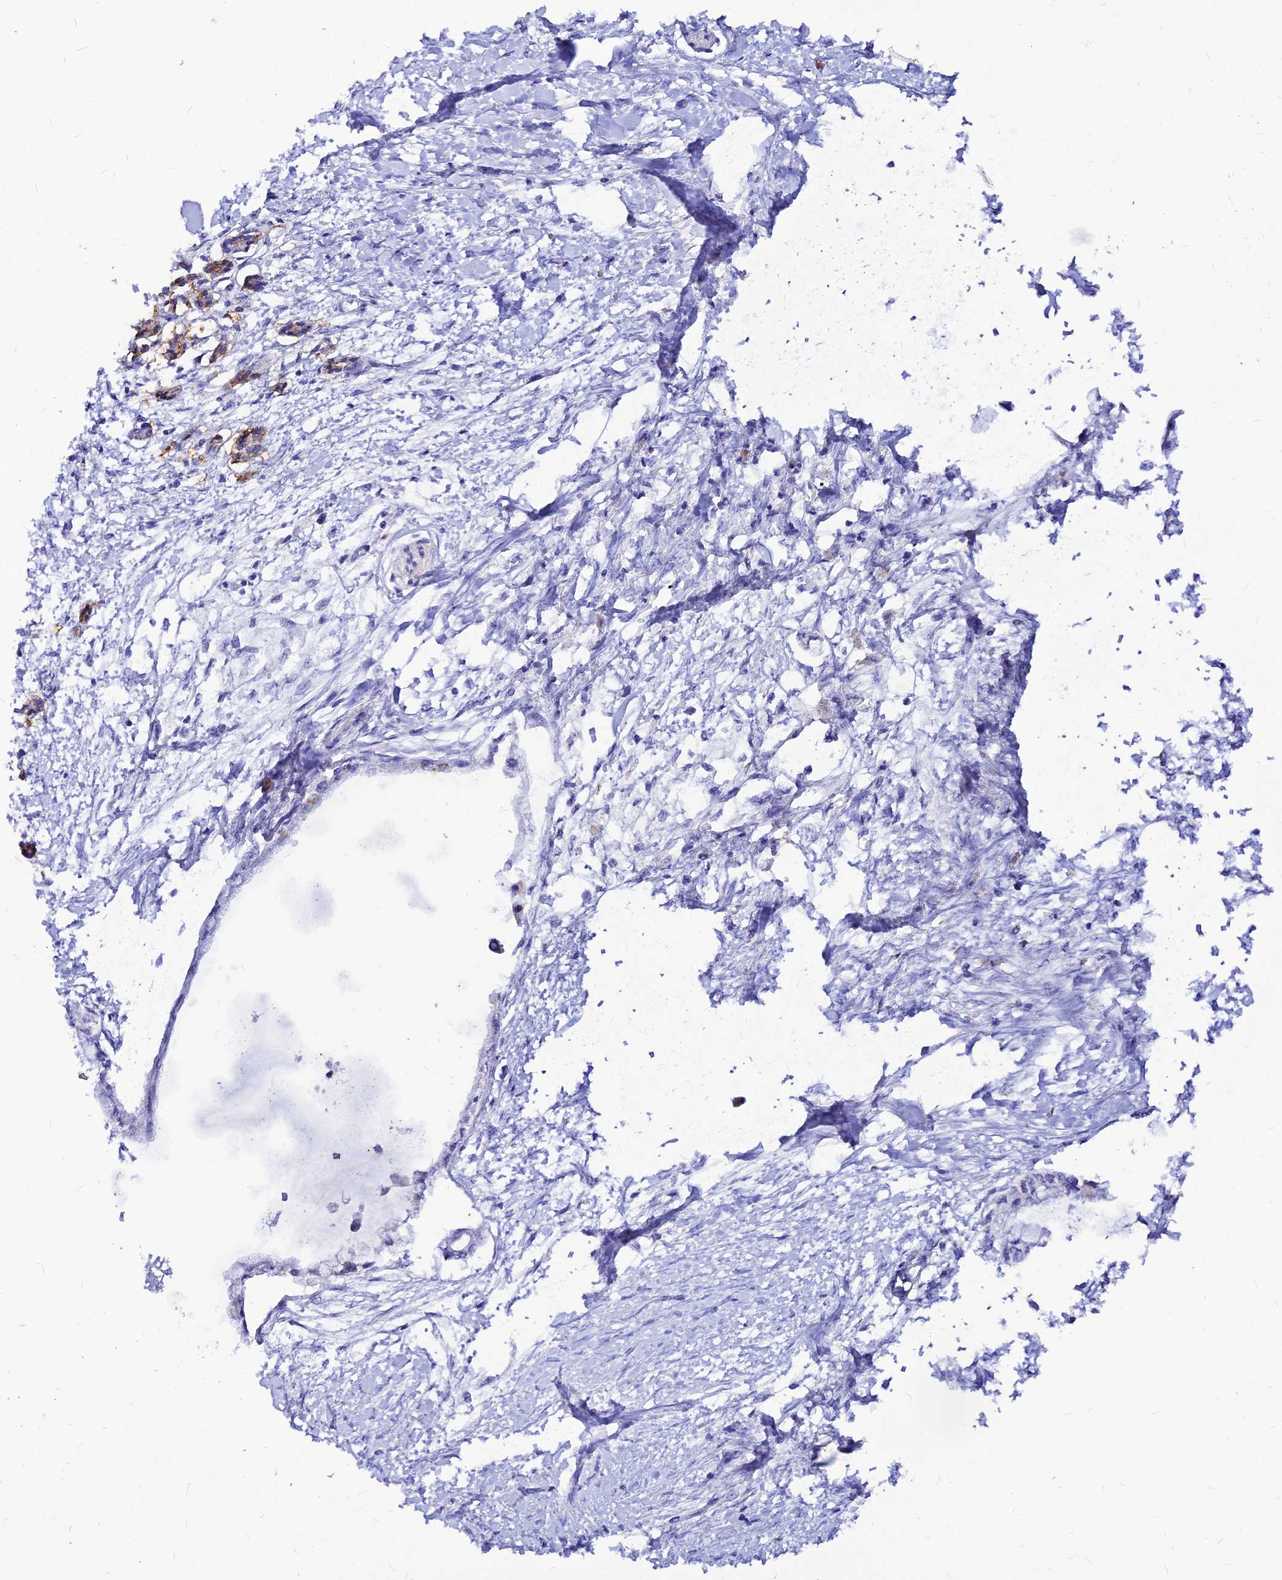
{"staining": {"intensity": "negative", "quantity": "none", "location": "none"}, "tissue": "pancreatic cancer", "cell_type": "Tumor cells", "image_type": "cancer", "snomed": [{"axis": "morphology", "description": "Adenocarcinoma, NOS"}, {"axis": "topography", "description": "Pancreas"}], "caption": "The photomicrograph reveals no staining of tumor cells in pancreatic adenocarcinoma. Brightfield microscopy of immunohistochemistry (IHC) stained with DAB (3,3'-diaminobenzidine) (brown) and hematoxylin (blue), captured at high magnification.", "gene": "CZIB", "patient": {"sex": "male", "age": 48}}